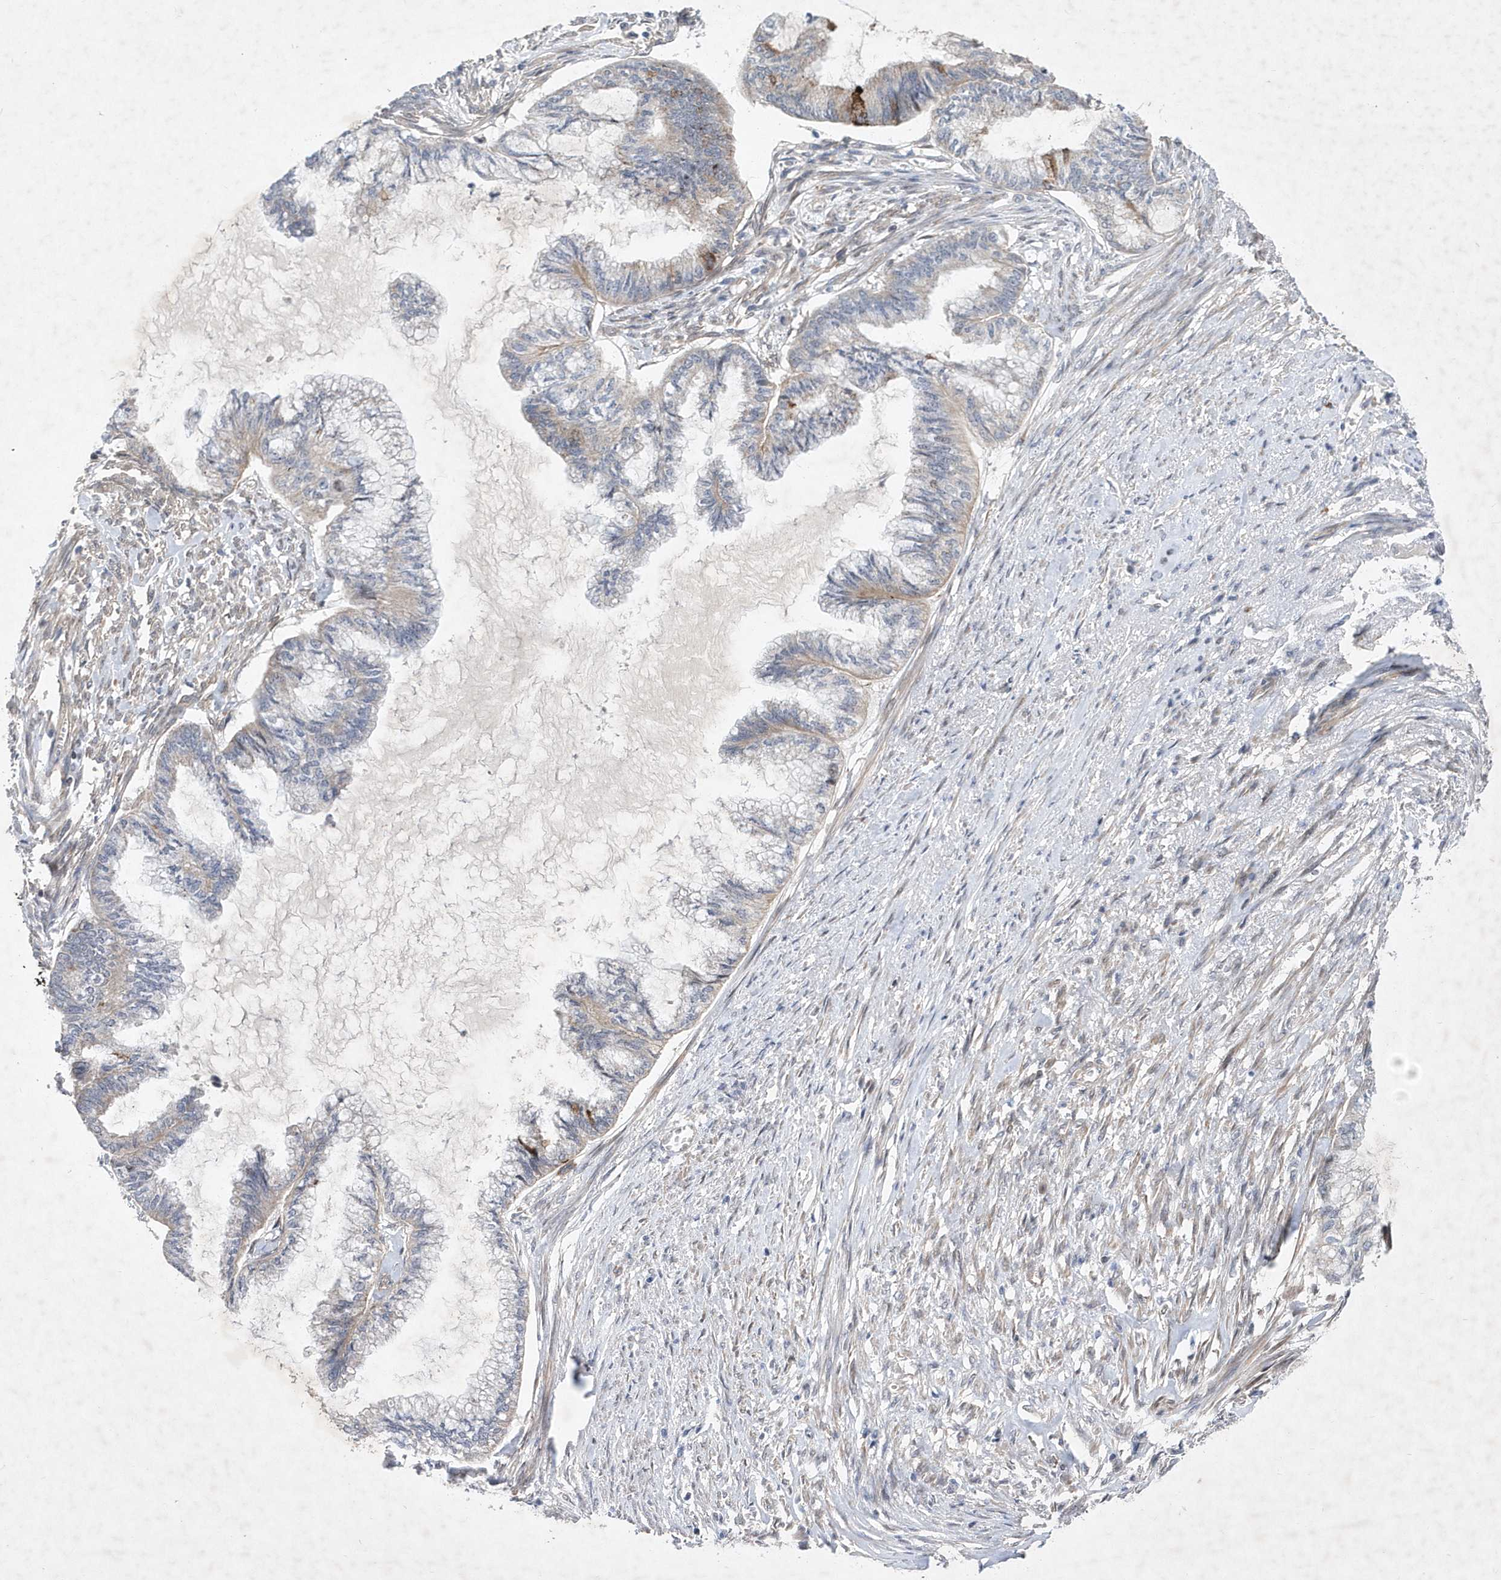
{"staining": {"intensity": "moderate", "quantity": "<25%", "location": "cytoplasmic/membranous"}, "tissue": "endometrial cancer", "cell_type": "Tumor cells", "image_type": "cancer", "snomed": [{"axis": "morphology", "description": "Adenocarcinoma, NOS"}, {"axis": "topography", "description": "Endometrium"}], "caption": "This micrograph reveals endometrial cancer stained with IHC to label a protein in brown. The cytoplasmic/membranous of tumor cells show moderate positivity for the protein. Nuclei are counter-stained blue.", "gene": "LONRF2", "patient": {"sex": "female", "age": 86}}